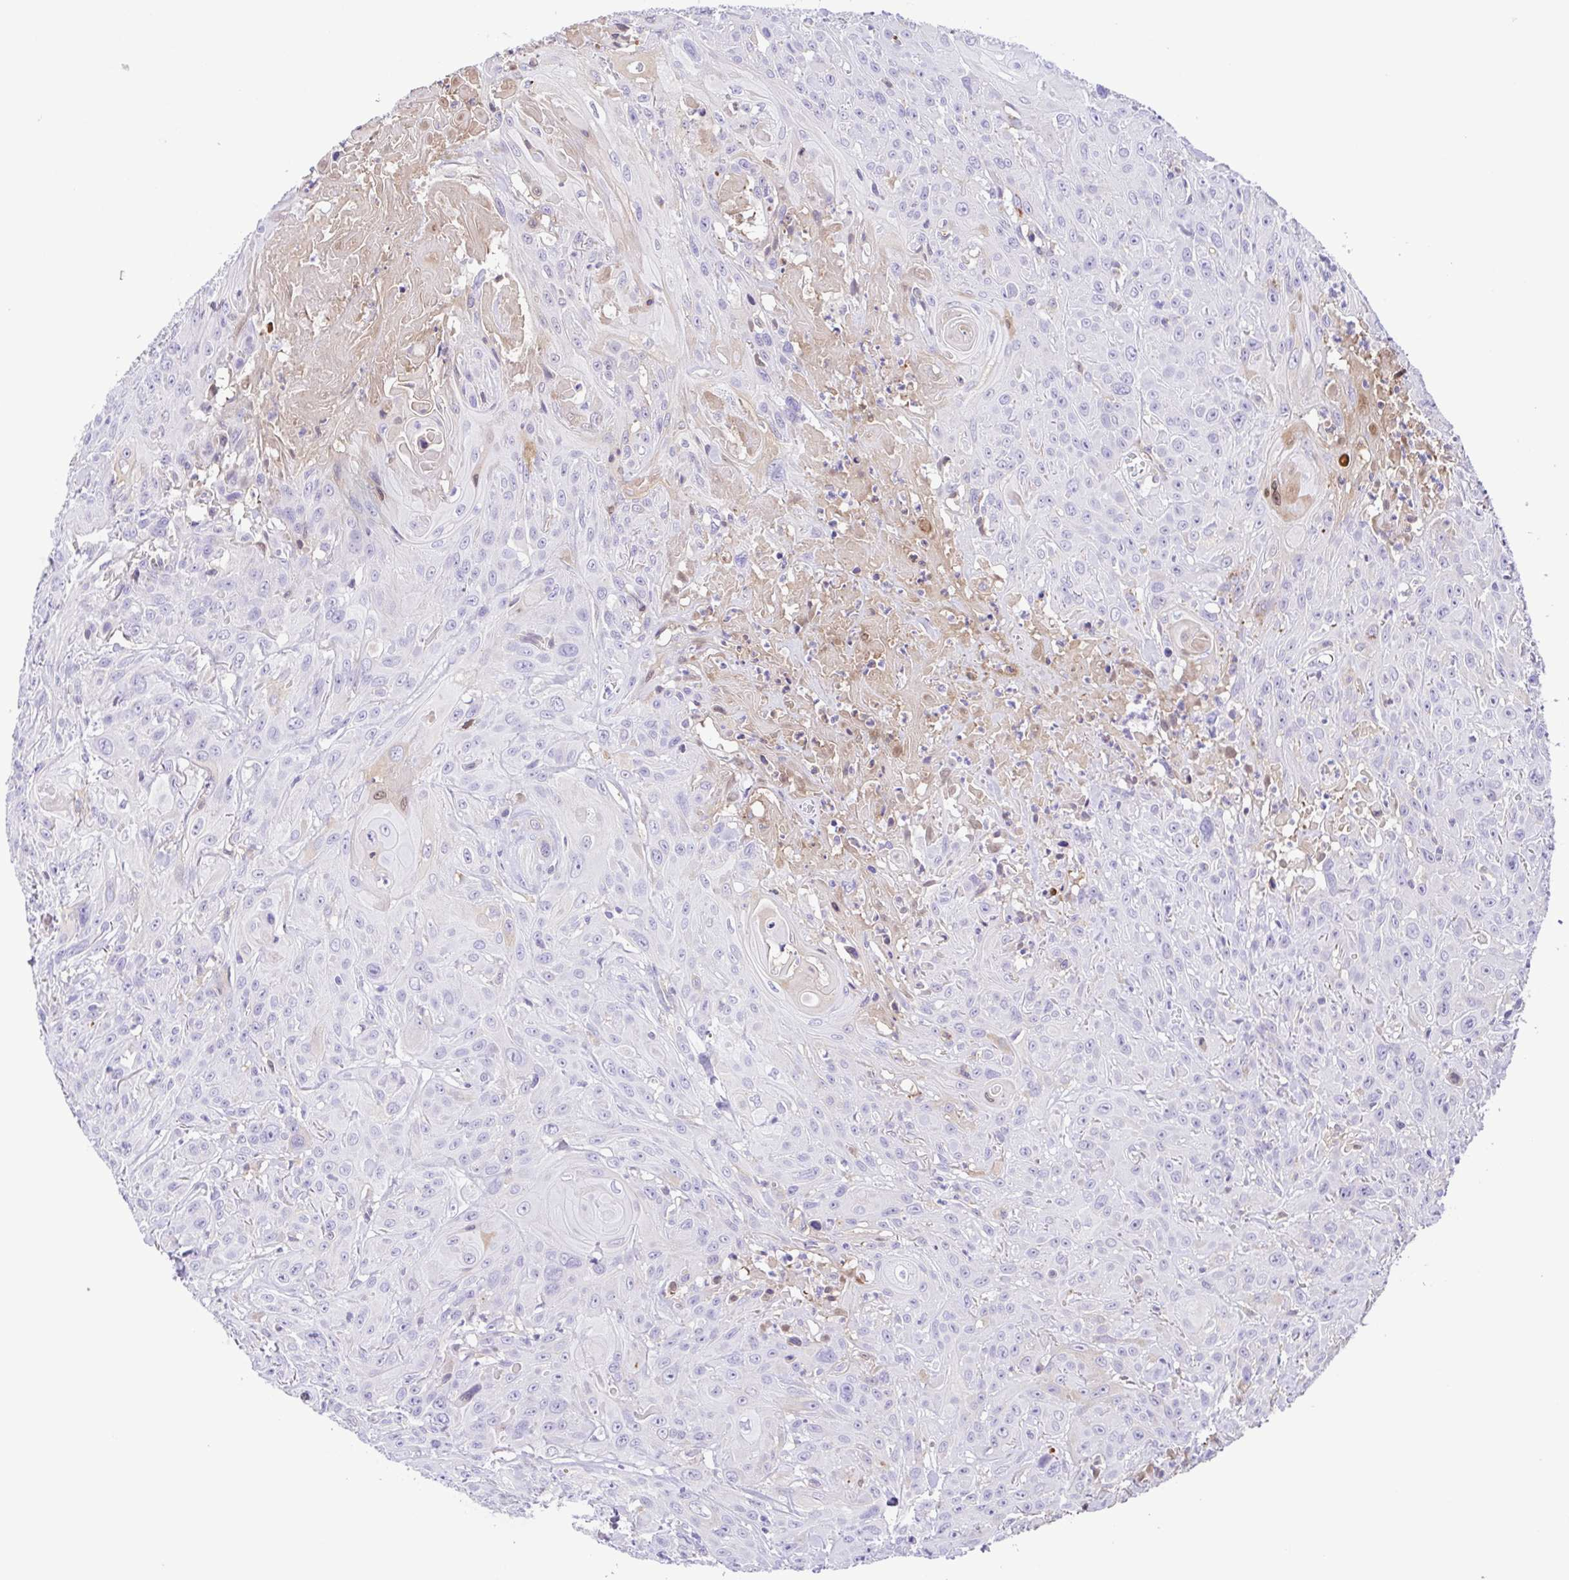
{"staining": {"intensity": "negative", "quantity": "none", "location": "none"}, "tissue": "head and neck cancer", "cell_type": "Tumor cells", "image_type": "cancer", "snomed": [{"axis": "morphology", "description": "Squamous cell carcinoma, NOS"}, {"axis": "topography", "description": "Skin"}, {"axis": "topography", "description": "Head-Neck"}], "caption": "Protein analysis of head and neck cancer exhibits no significant staining in tumor cells.", "gene": "IGFL1", "patient": {"sex": "male", "age": 80}}